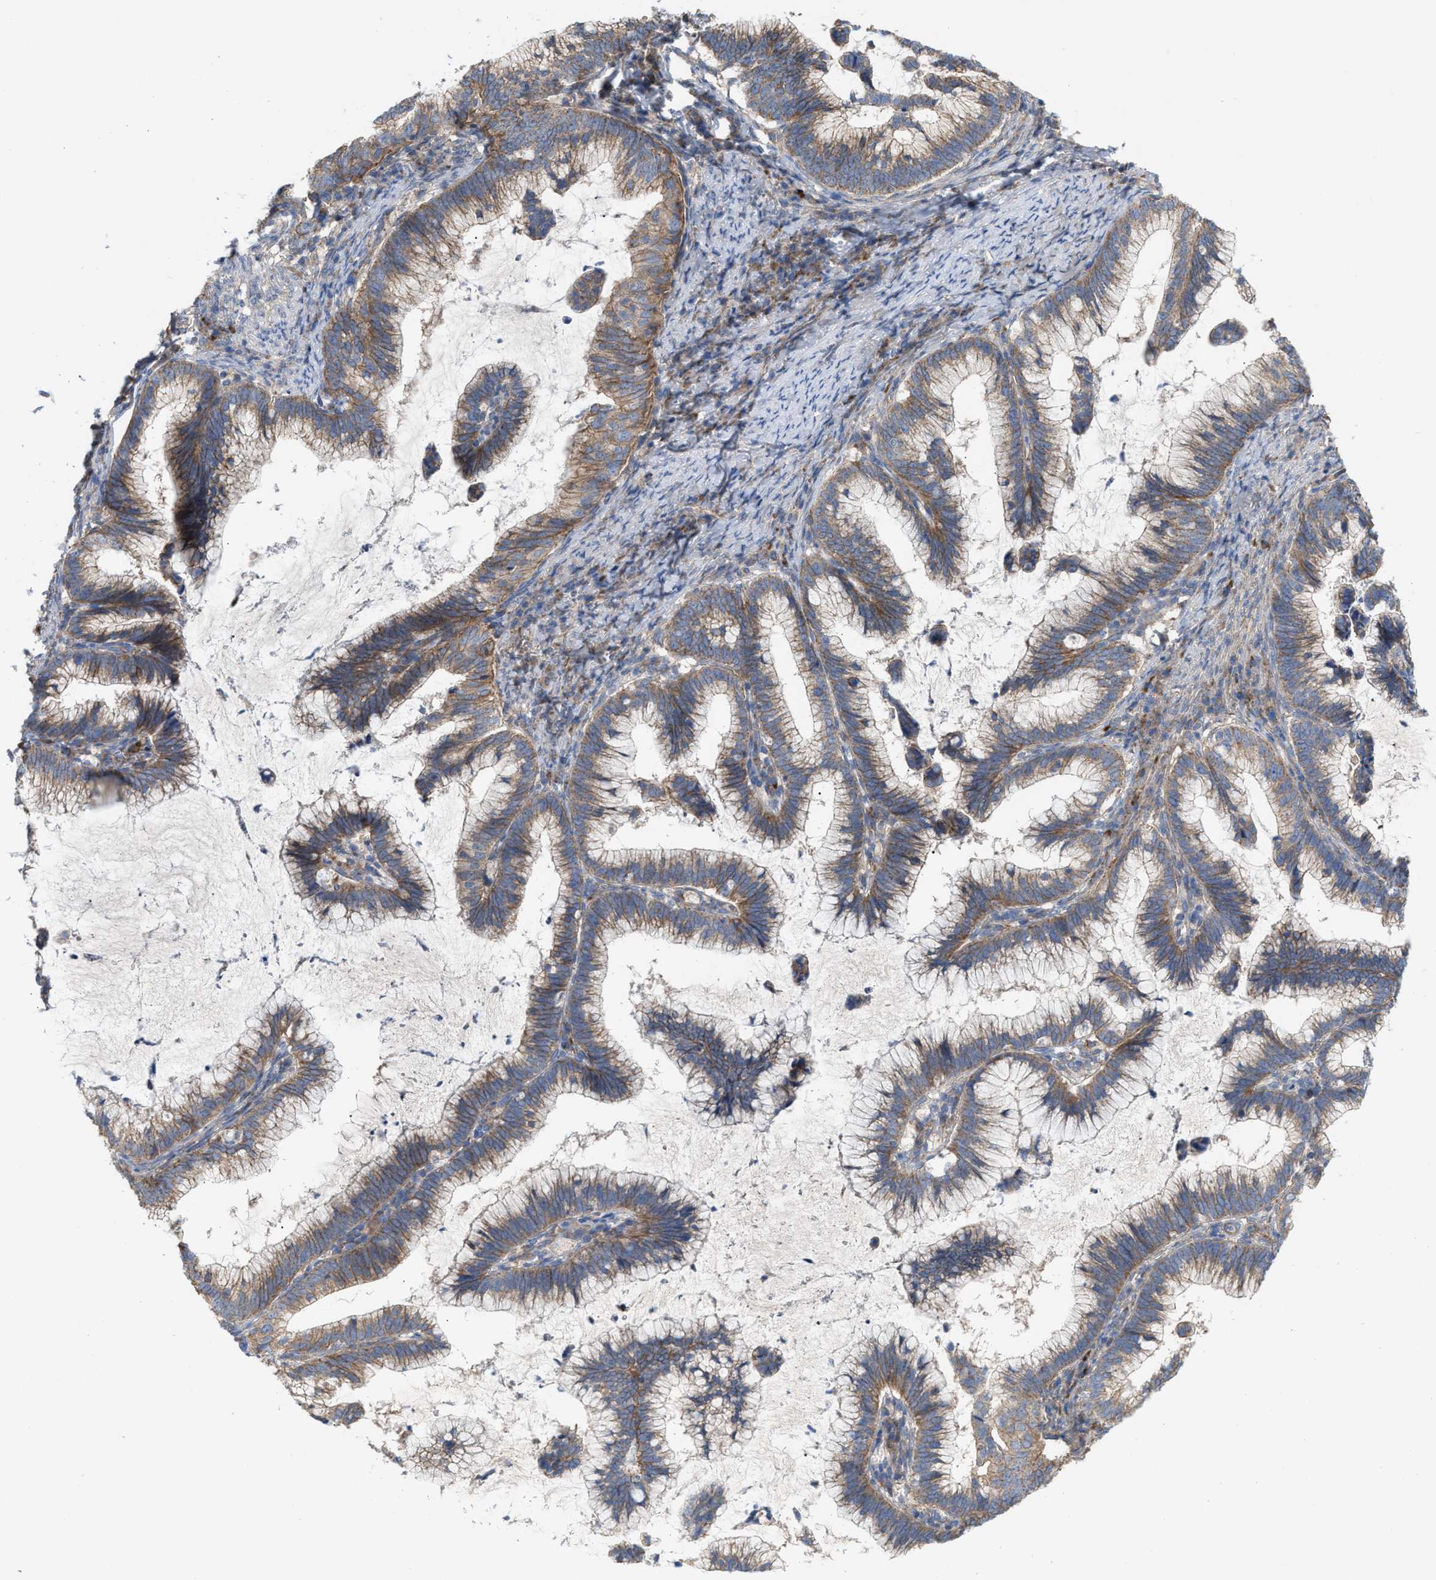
{"staining": {"intensity": "weak", "quantity": ">75%", "location": "cytoplasmic/membranous"}, "tissue": "cervical cancer", "cell_type": "Tumor cells", "image_type": "cancer", "snomed": [{"axis": "morphology", "description": "Adenocarcinoma, NOS"}, {"axis": "topography", "description": "Cervix"}], "caption": "This photomicrograph demonstrates adenocarcinoma (cervical) stained with immunohistochemistry (IHC) to label a protein in brown. The cytoplasmic/membranous of tumor cells show weak positivity for the protein. Nuclei are counter-stained blue.", "gene": "OXSM", "patient": {"sex": "female", "age": 36}}